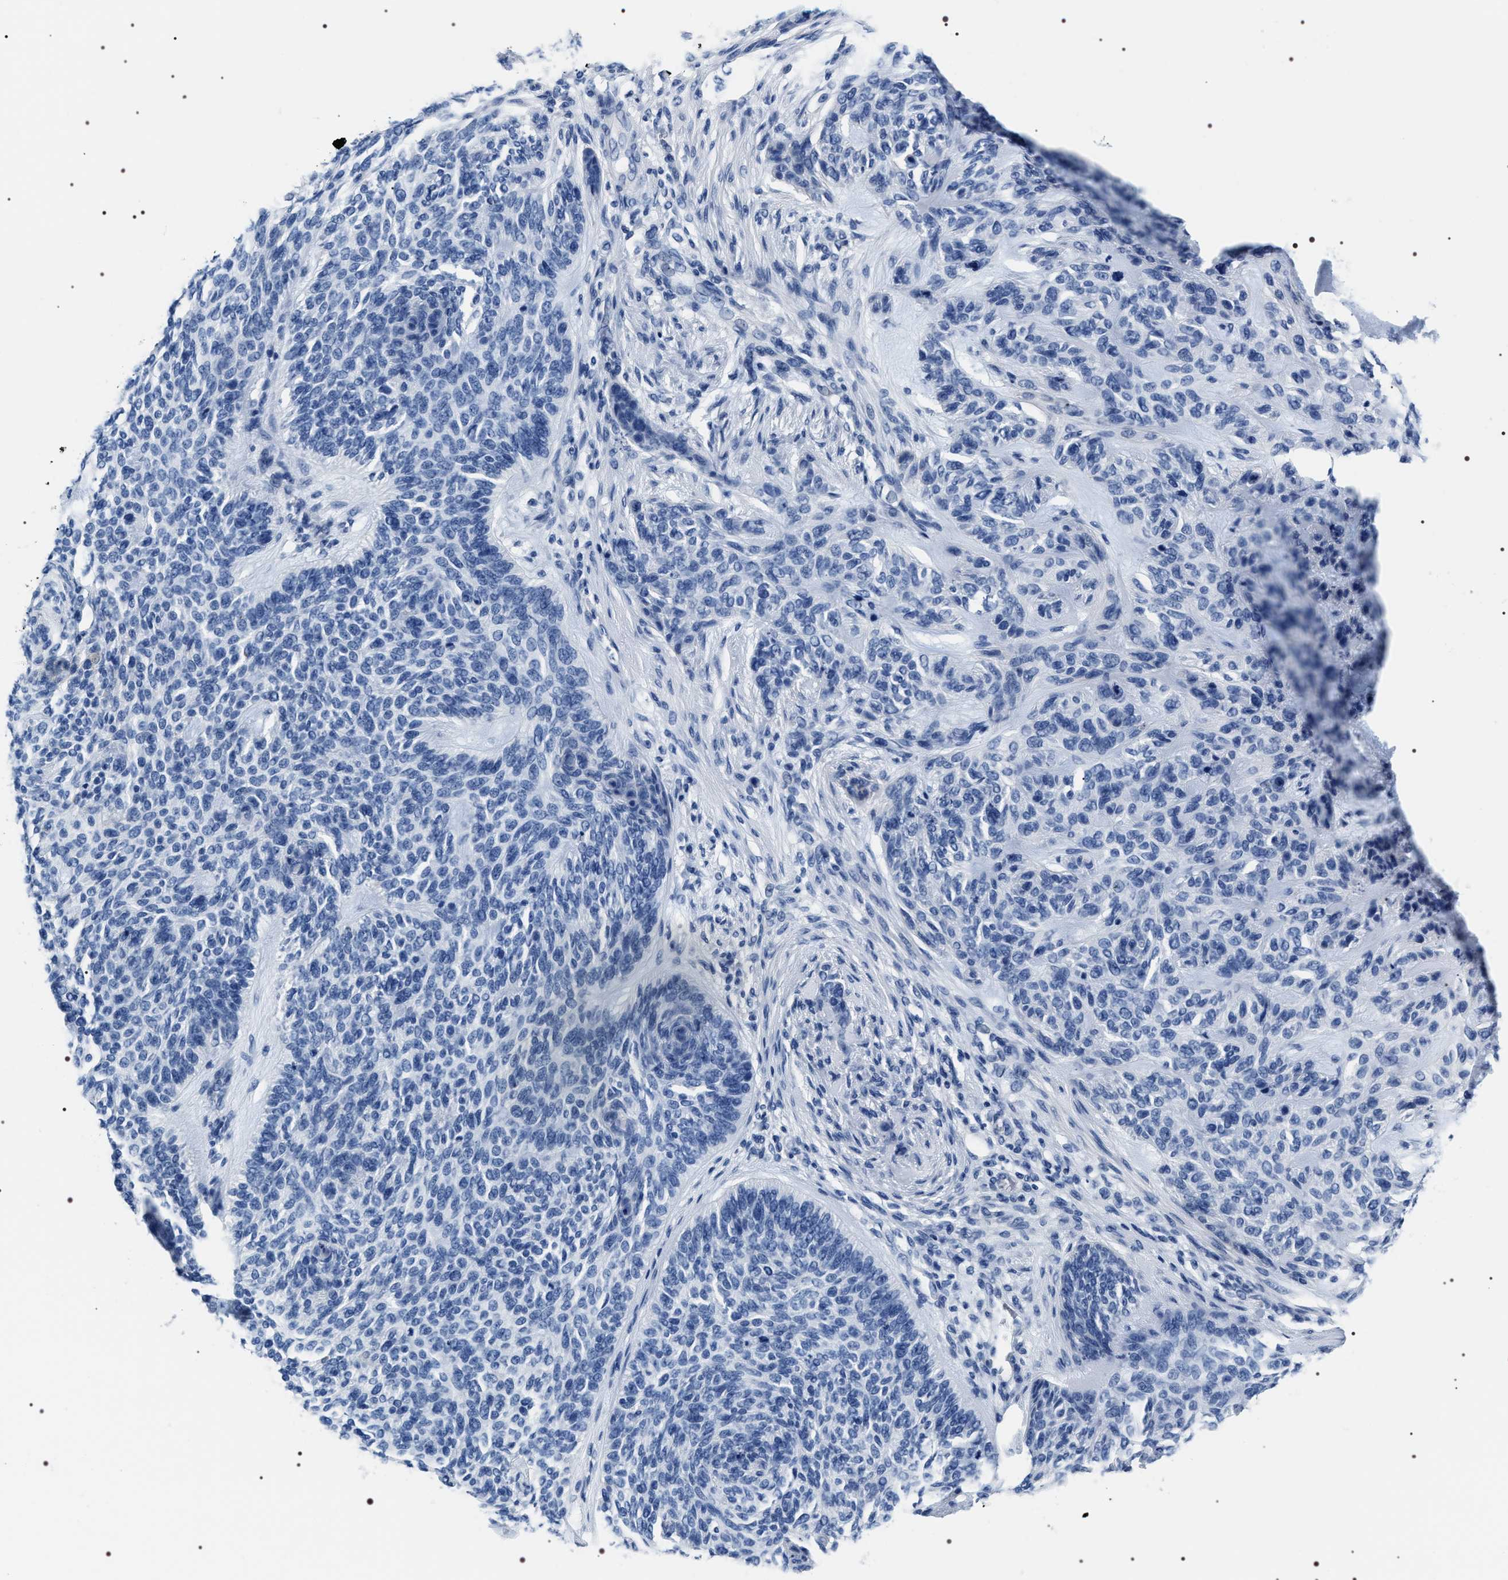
{"staining": {"intensity": "negative", "quantity": "none", "location": "none"}, "tissue": "skin cancer", "cell_type": "Tumor cells", "image_type": "cancer", "snomed": [{"axis": "morphology", "description": "Basal cell carcinoma"}, {"axis": "topography", "description": "Skin"}], "caption": "There is no significant expression in tumor cells of skin basal cell carcinoma. Nuclei are stained in blue.", "gene": "ADH4", "patient": {"sex": "male", "age": 55}}